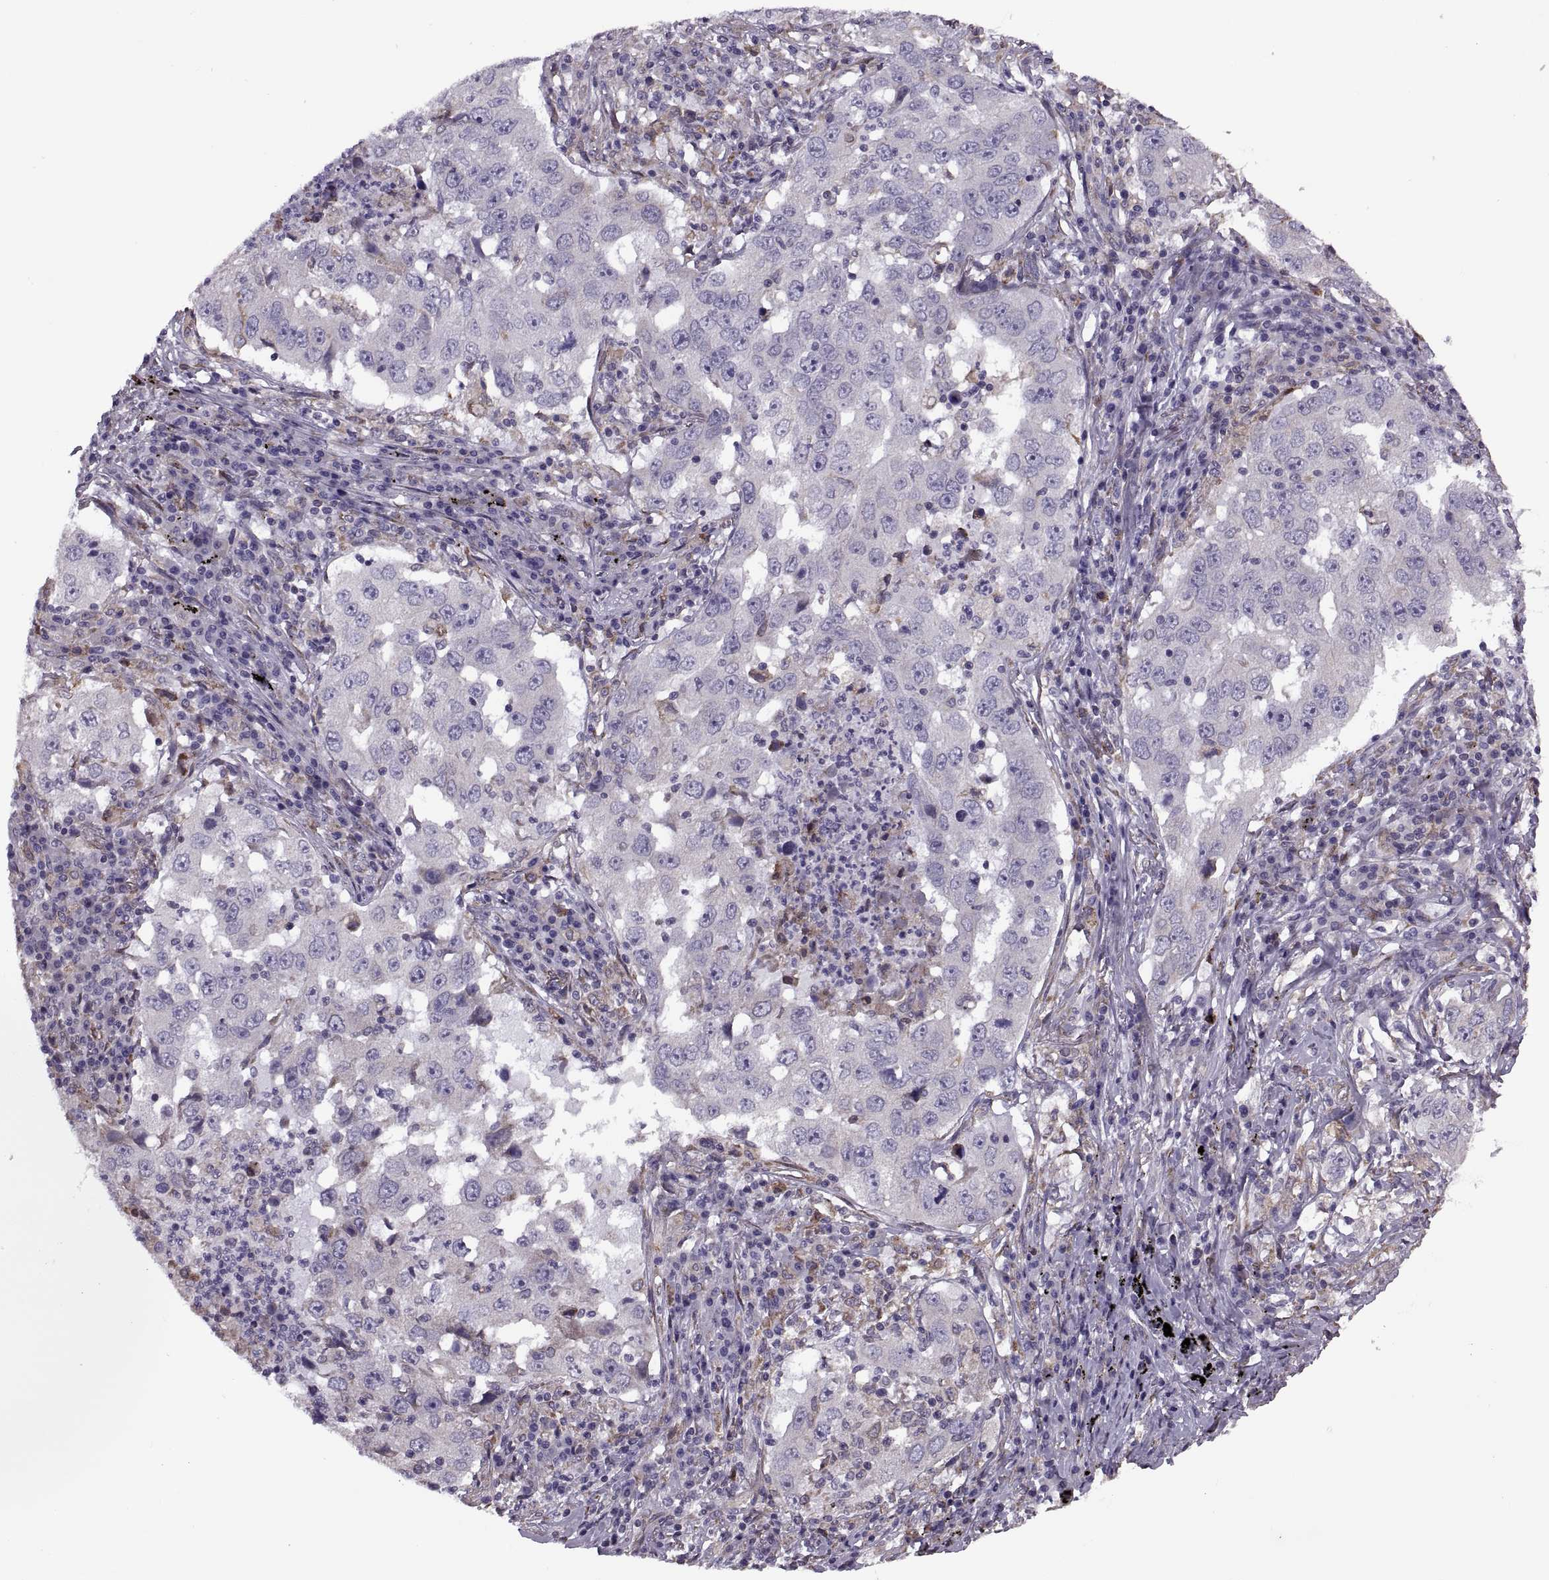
{"staining": {"intensity": "negative", "quantity": "none", "location": "none"}, "tissue": "lung cancer", "cell_type": "Tumor cells", "image_type": "cancer", "snomed": [{"axis": "morphology", "description": "Adenocarcinoma, NOS"}, {"axis": "topography", "description": "Lung"}], "caption": "Human lung cancer stained for a protein using immunohistochemistry (IHC) reveals no expression in tumor cells.", "gene": "LETM2", "patient": {"sex": "male", "age": 73}}